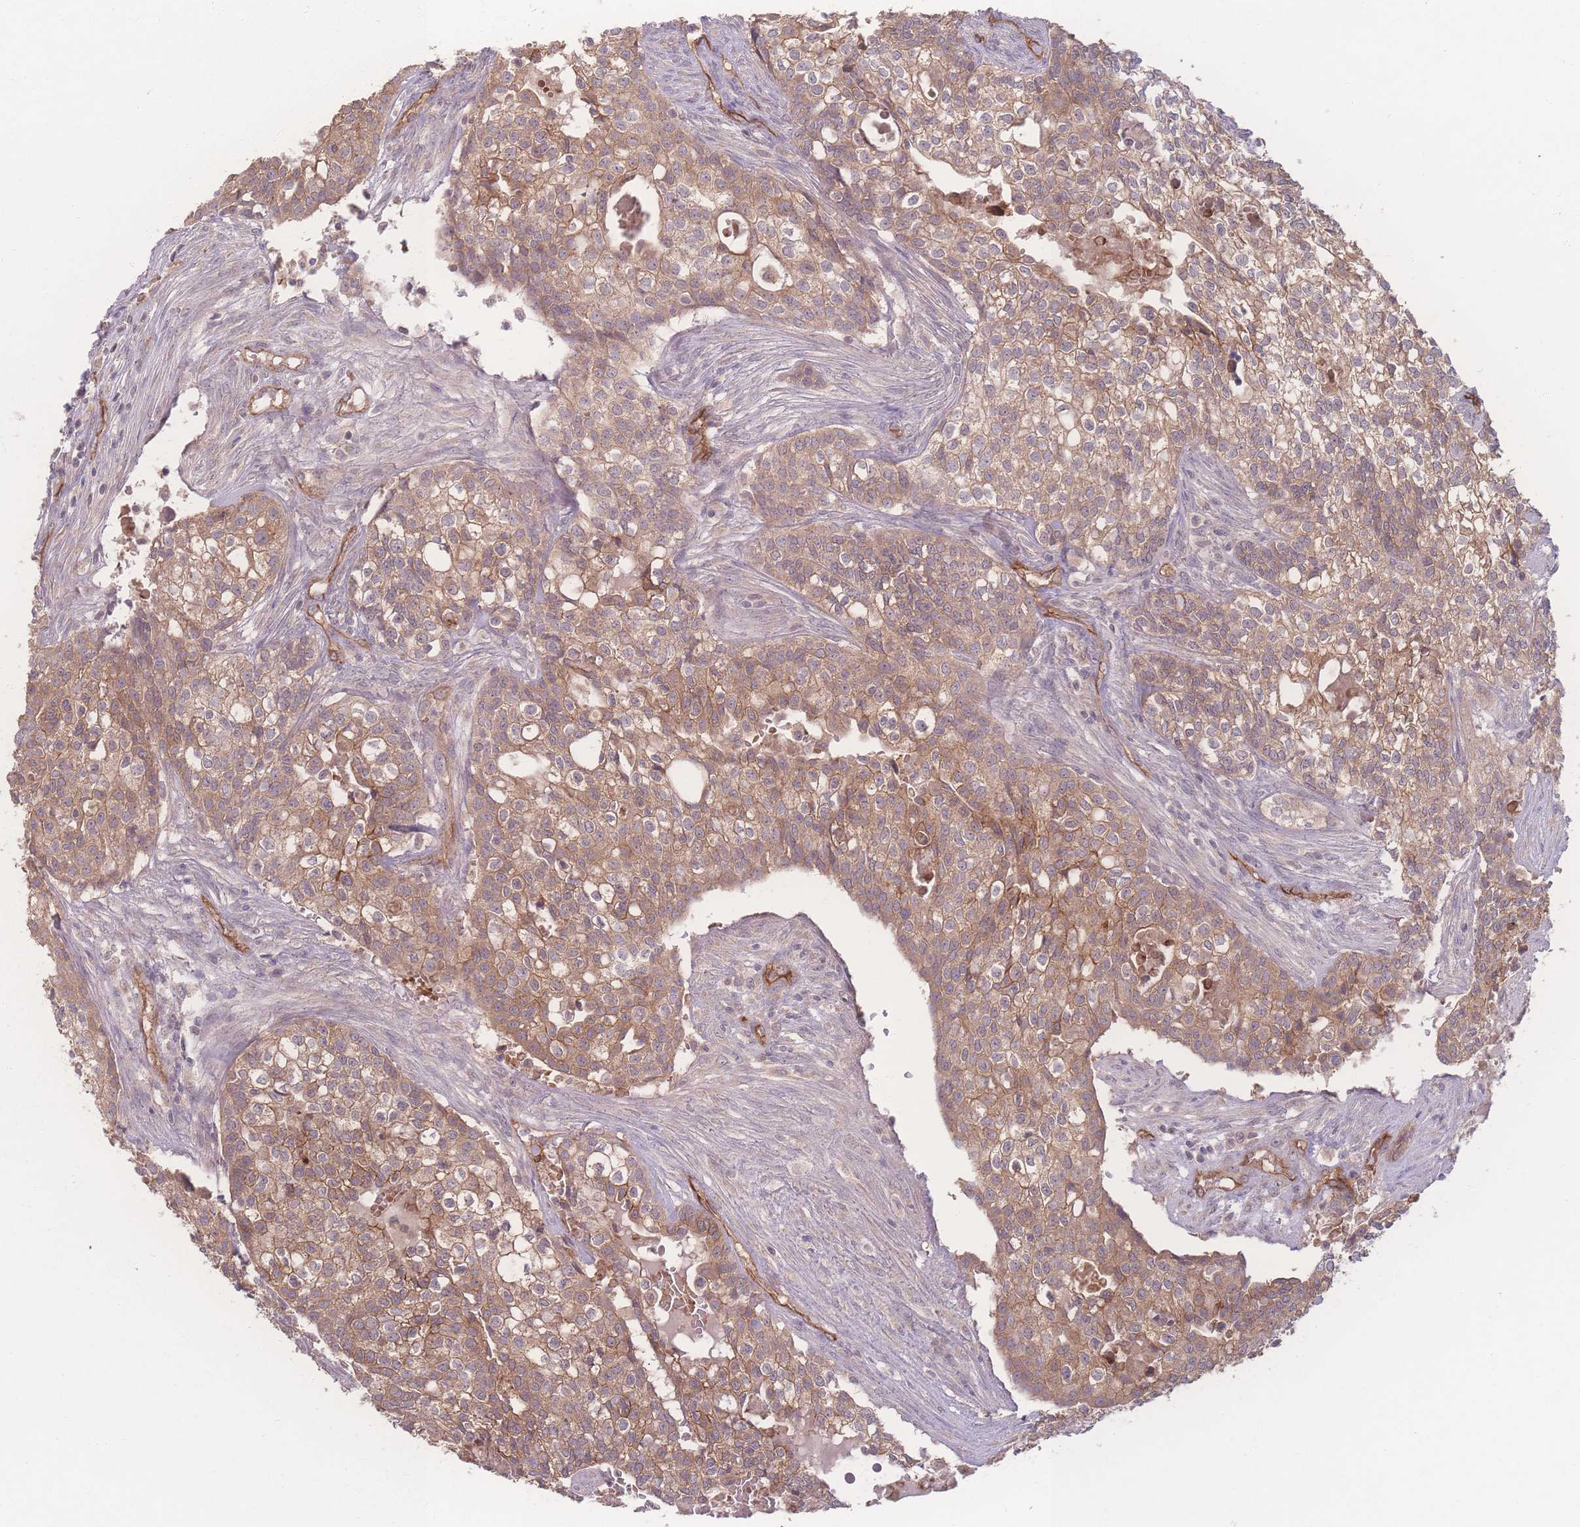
{"staining": {"intensity": "moderate", "quantity": ">75%", "location": "cytoplasmic/membranous"}, "tissue": "head and neck cancer", "cell_type": "Tumor cells", "image_type": "cancer", "snomed": [{"axis": "morphology", "description": "Adenocarcinoma, NOS"}, {"axis": "topography", "description": "Head-Neck"}], "caption": "Head and neck adenocarcinoma was stained to show a protein in brown. There is medium levels of moderate cytoplasmic/membranous positivity in approximately >75% of tumor cells.", "gene": "INSR", "patient": {"sex": "male", "age": 81}}